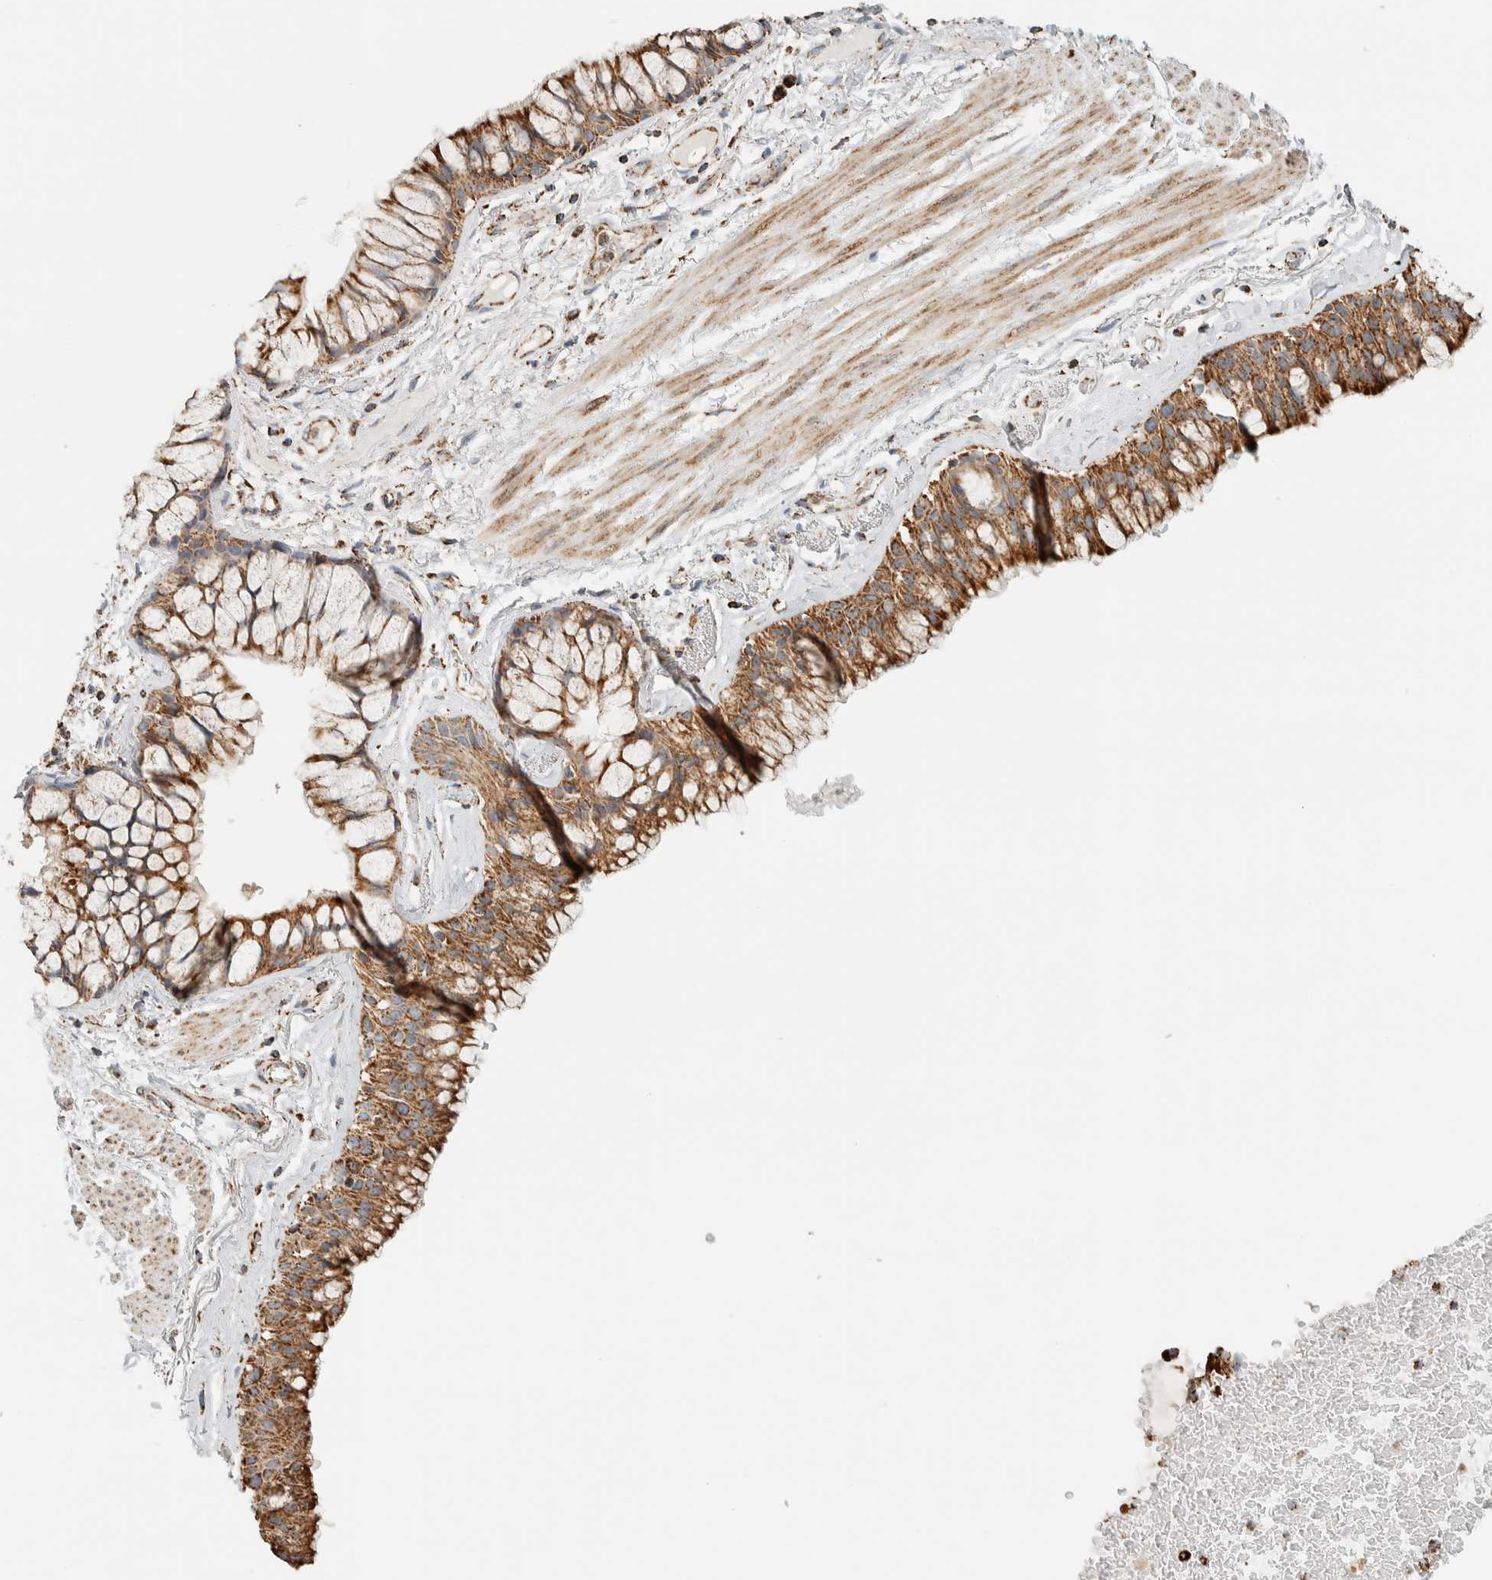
{"staining": {"intensity": "moderate", "quantity": ">75%", "location": "cytoplasmic/membranous"}, "tissue": "bronchus", "cell_type": "Respiratory epithelial cells", "image_type": "normal", "snomed": [{"axis": "morphology", "description": "Normal tissue, NOS"}, {"axis": "topography", "description": "Bronchus"}], "caption": "Immunohistochemical staining of benign bronchus demonstrates >75% levels of moderate cytoplasmic/membranous protein staining in about >75% of respiratory epithelial cells. (brown staining indicates protein expression, while blue staining denotes nuclei).", "gene": "ZNF454", "patient": {"sex": "male", "age": 66}}